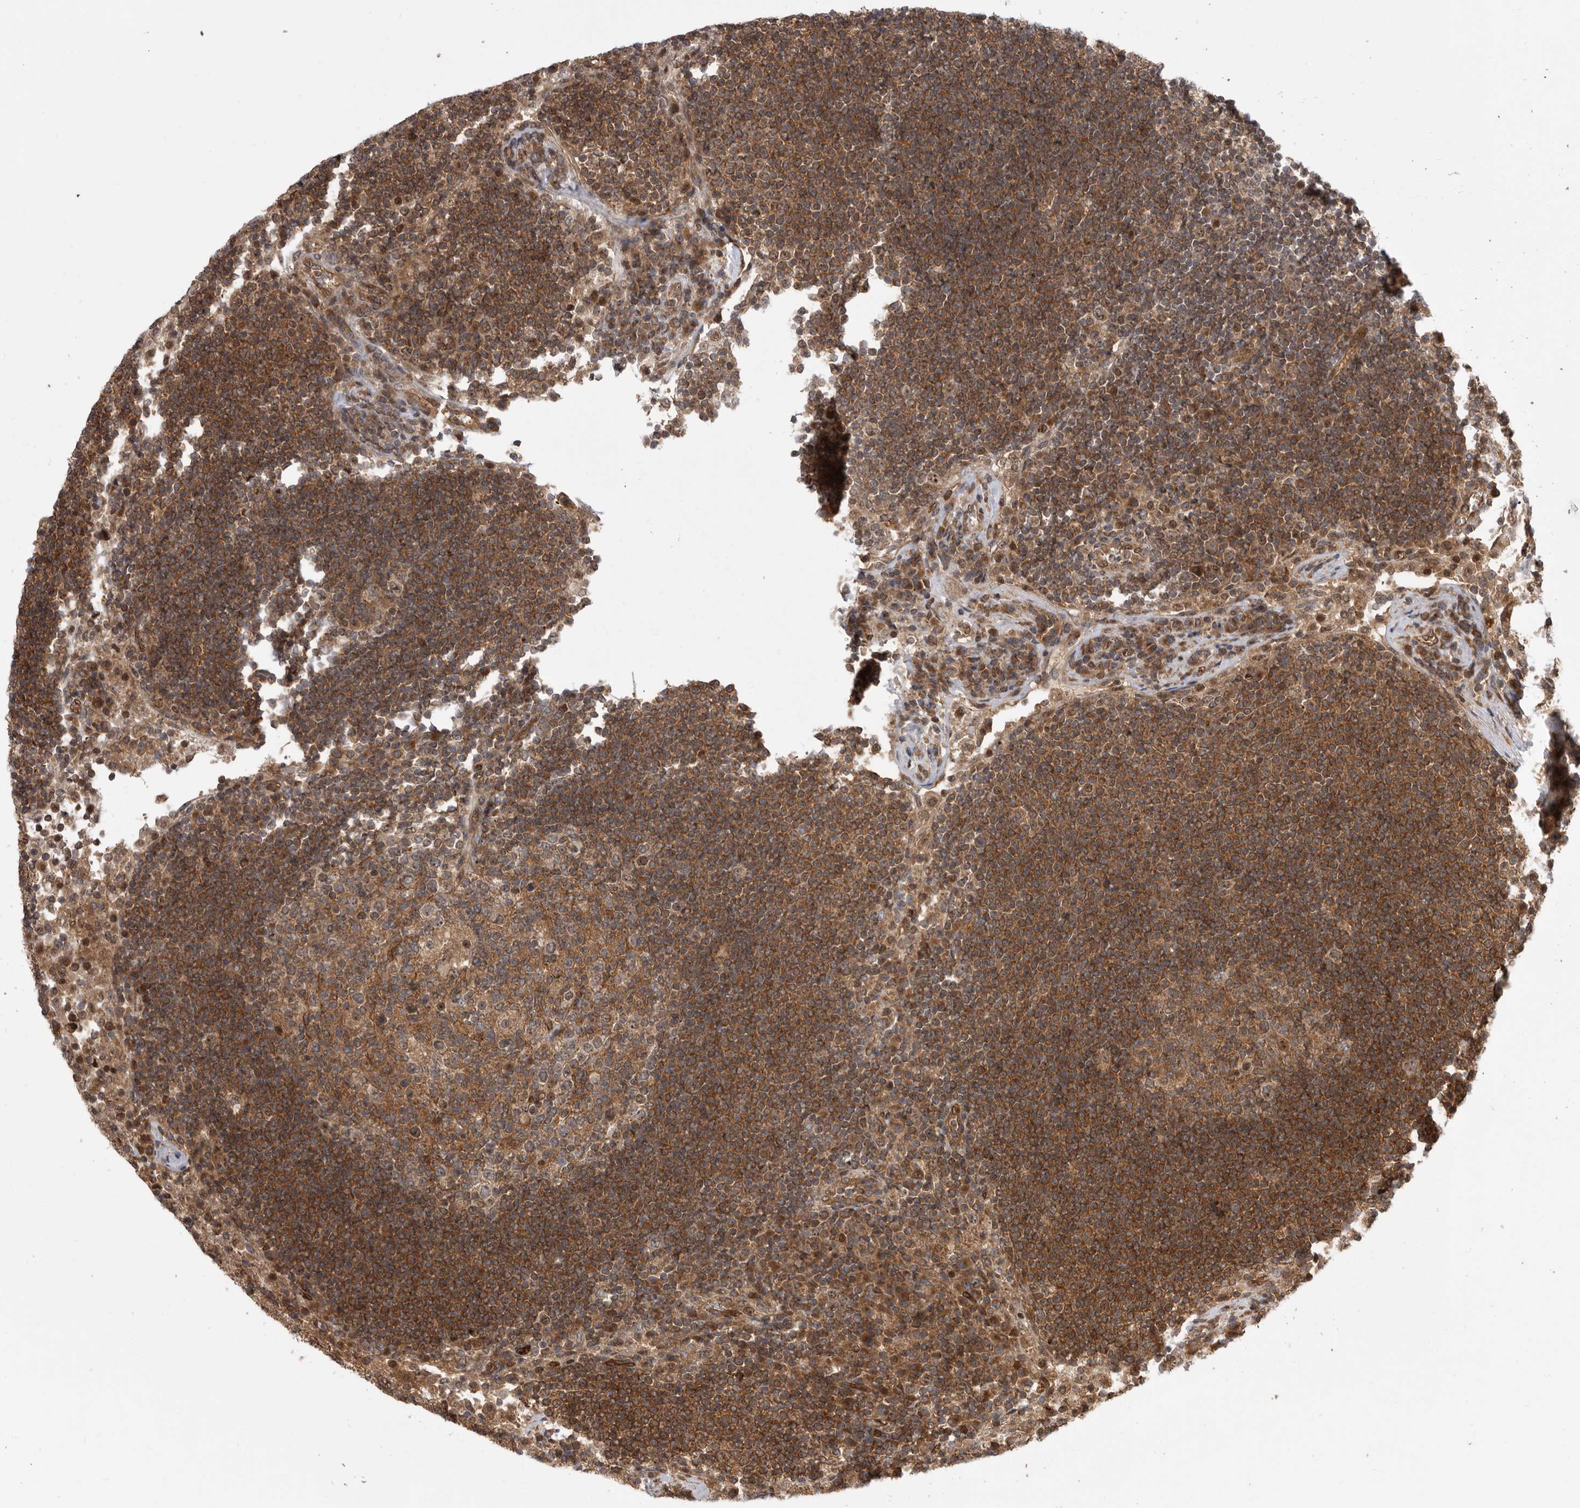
{"staining": {"intensity": "moderate", "quantity": ">75%", "location": "cytoplasmic/membranous"}, "tissue": "lymph node", "cell_type": "Germinal center cells", "image_type": "normal", "snomed": [{"axis": "morphology", "description": "Normal tissue, NOS"}, {"axis": "topography", "description": "Lymph node"}], "caption": "This is a histology image of immunohistochemistry staining of unremarkable lymph node, which shows moderate staining in the cytoplasmic/membranous of germinal center cells.", "gene": "DHDDS", "patient": {"sex": "female", "age": 53}}